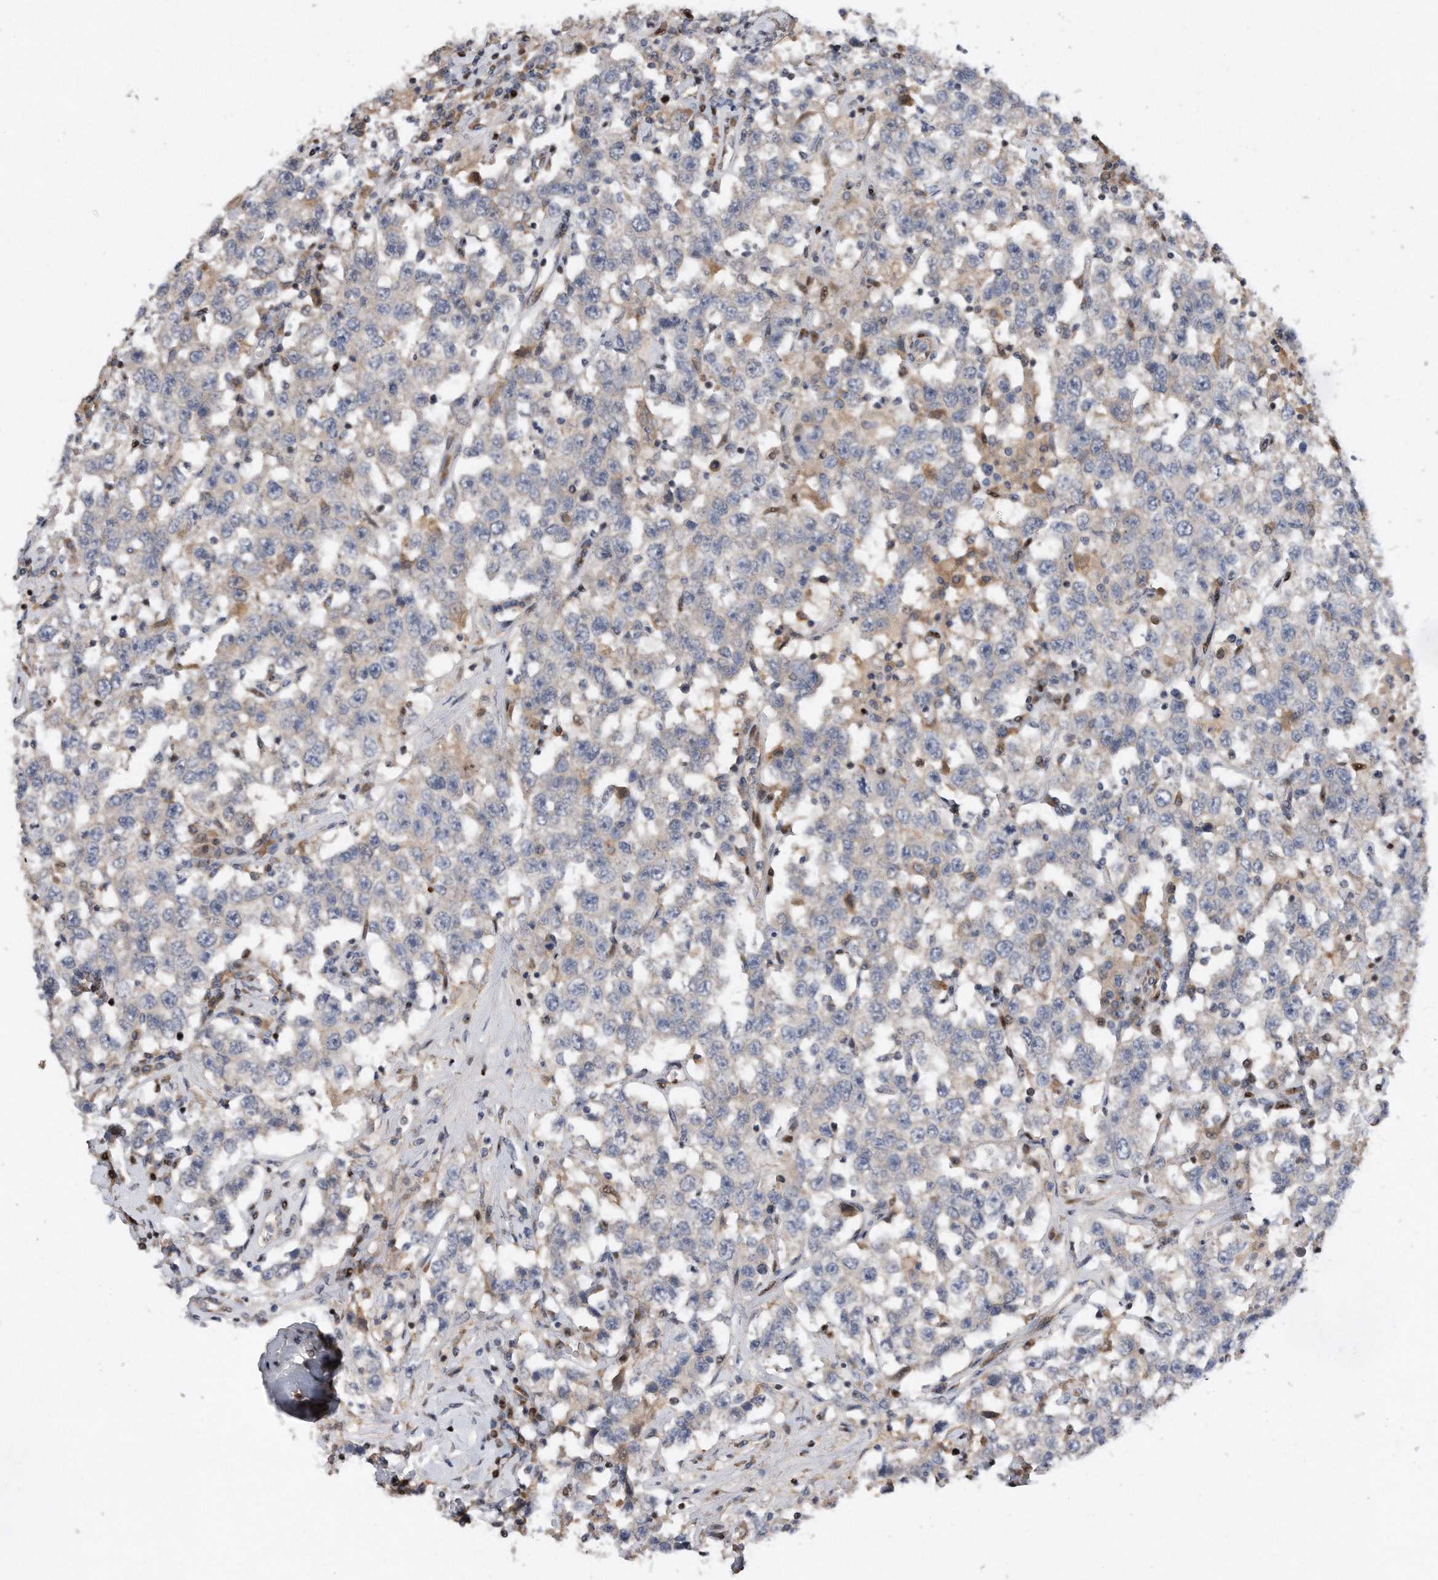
{"staining": {"intensity": "negative", "quantity": "none", "location": "none"}, "tissue": "testis cancer", "cell_type": "Tumor cells", "image_type": "cancer", "snomed": [{"axis": "morphology", "description": "Seminoma, NOS"}, {"axis": "topography", "description": "Testis"}], "caption": "Tumor cells are negative for brown protein staining in testis cancer.", "gene": "CDH12", "patient": {"sex": "male", "age": 41}}